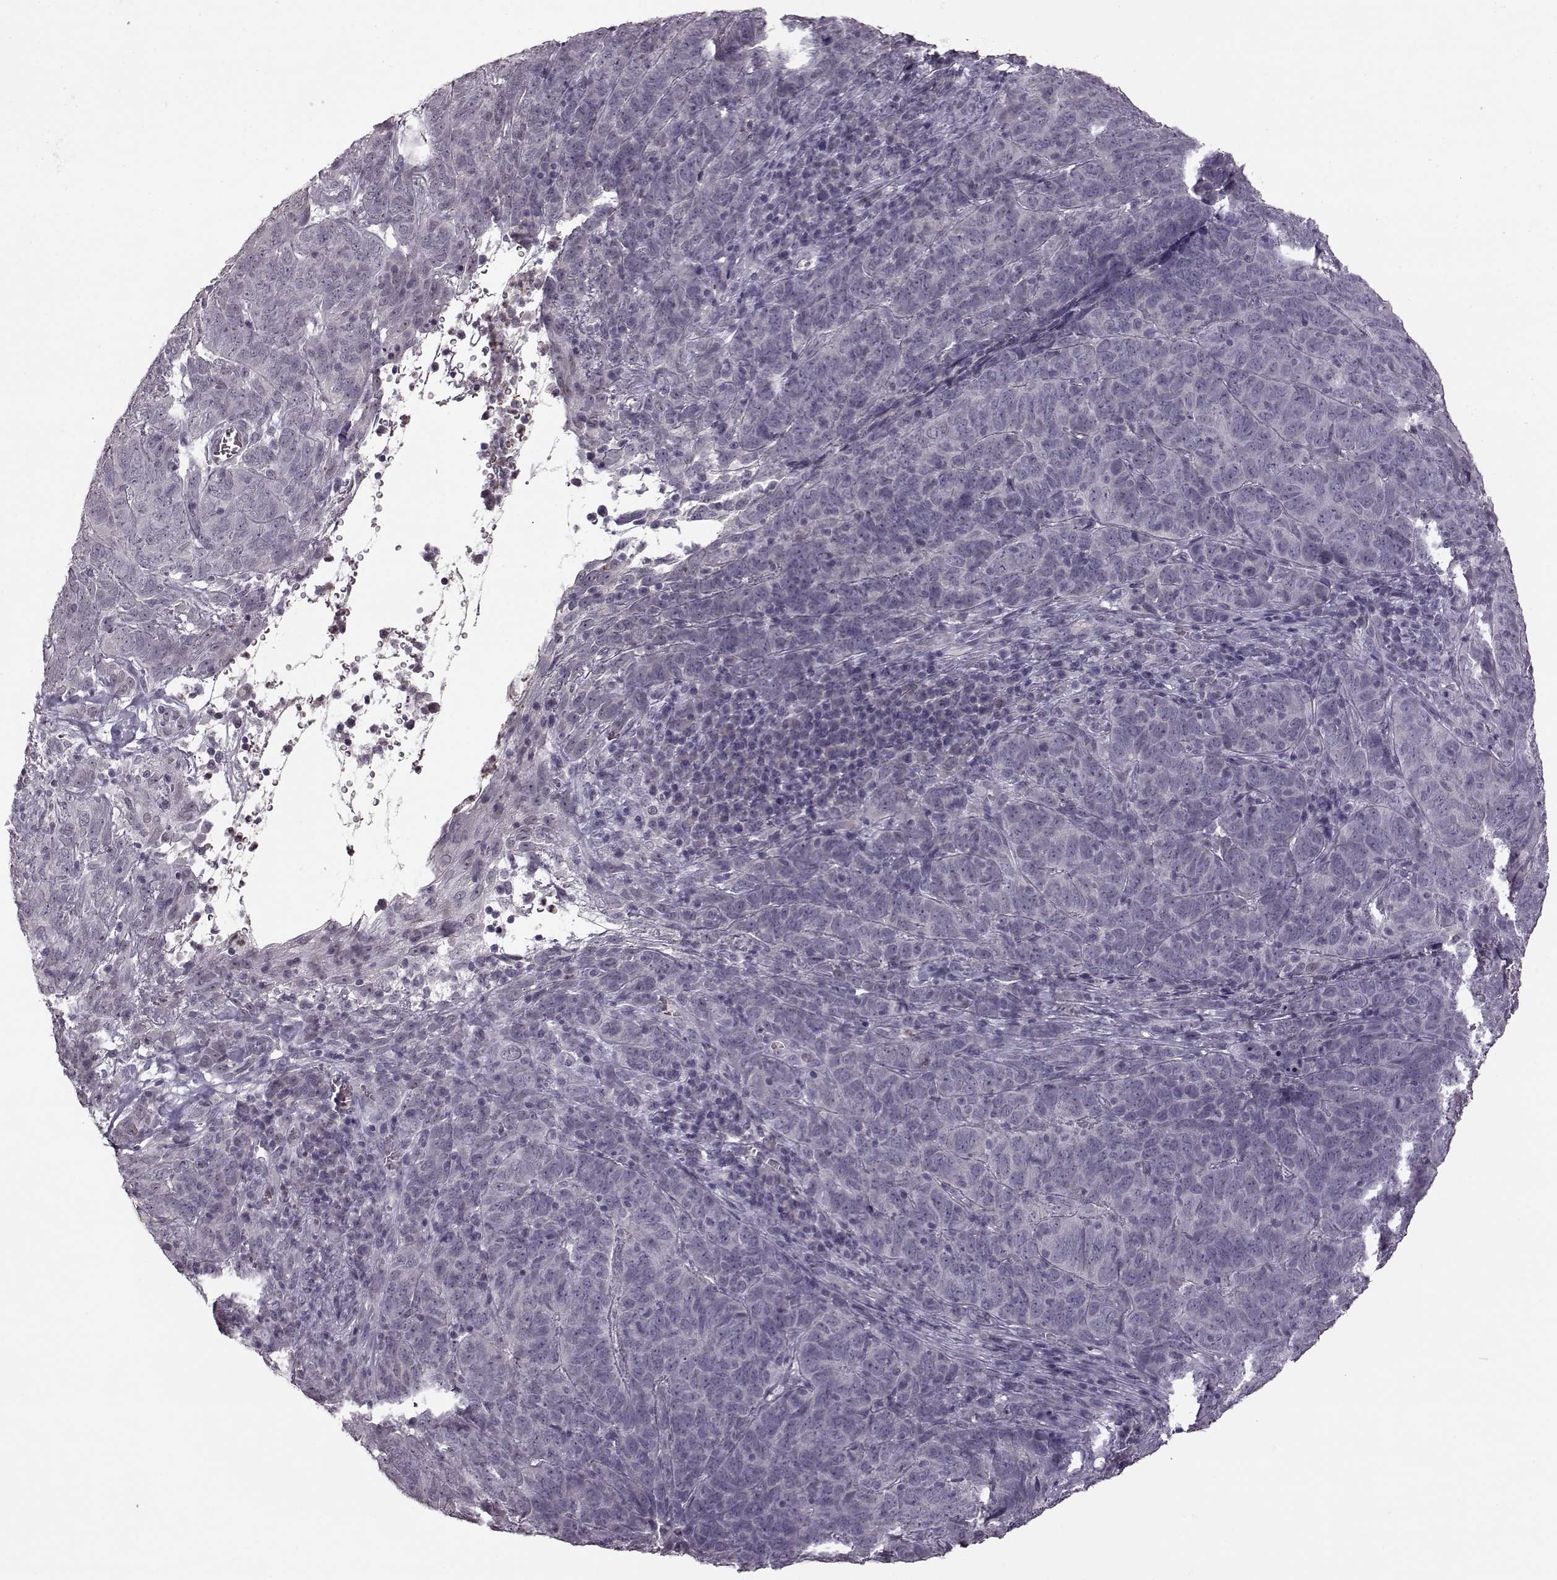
{"staining": {"intensity": "negative", "quantity": "none", "location": "none"}, "tissue": "skin cancer", "cell_type": "Tumor cells", "image_type": "cancer", "snomed": [{"axis": "morphology", "description": "Squamous cell carcinoma, NOS"}, {"axis": "topography", "description": "Skin"}, {"axis": "topography", "description": "Anal"}], "caption": "Immunohistochemistry image of neoplastic tissue: human skin cancer (squamous cell carcinoma) stained with DAB shows no significant protein expression in tumor cells.", "gene": "CNGA3", "patient": {"sex": "female", "age": 51}}